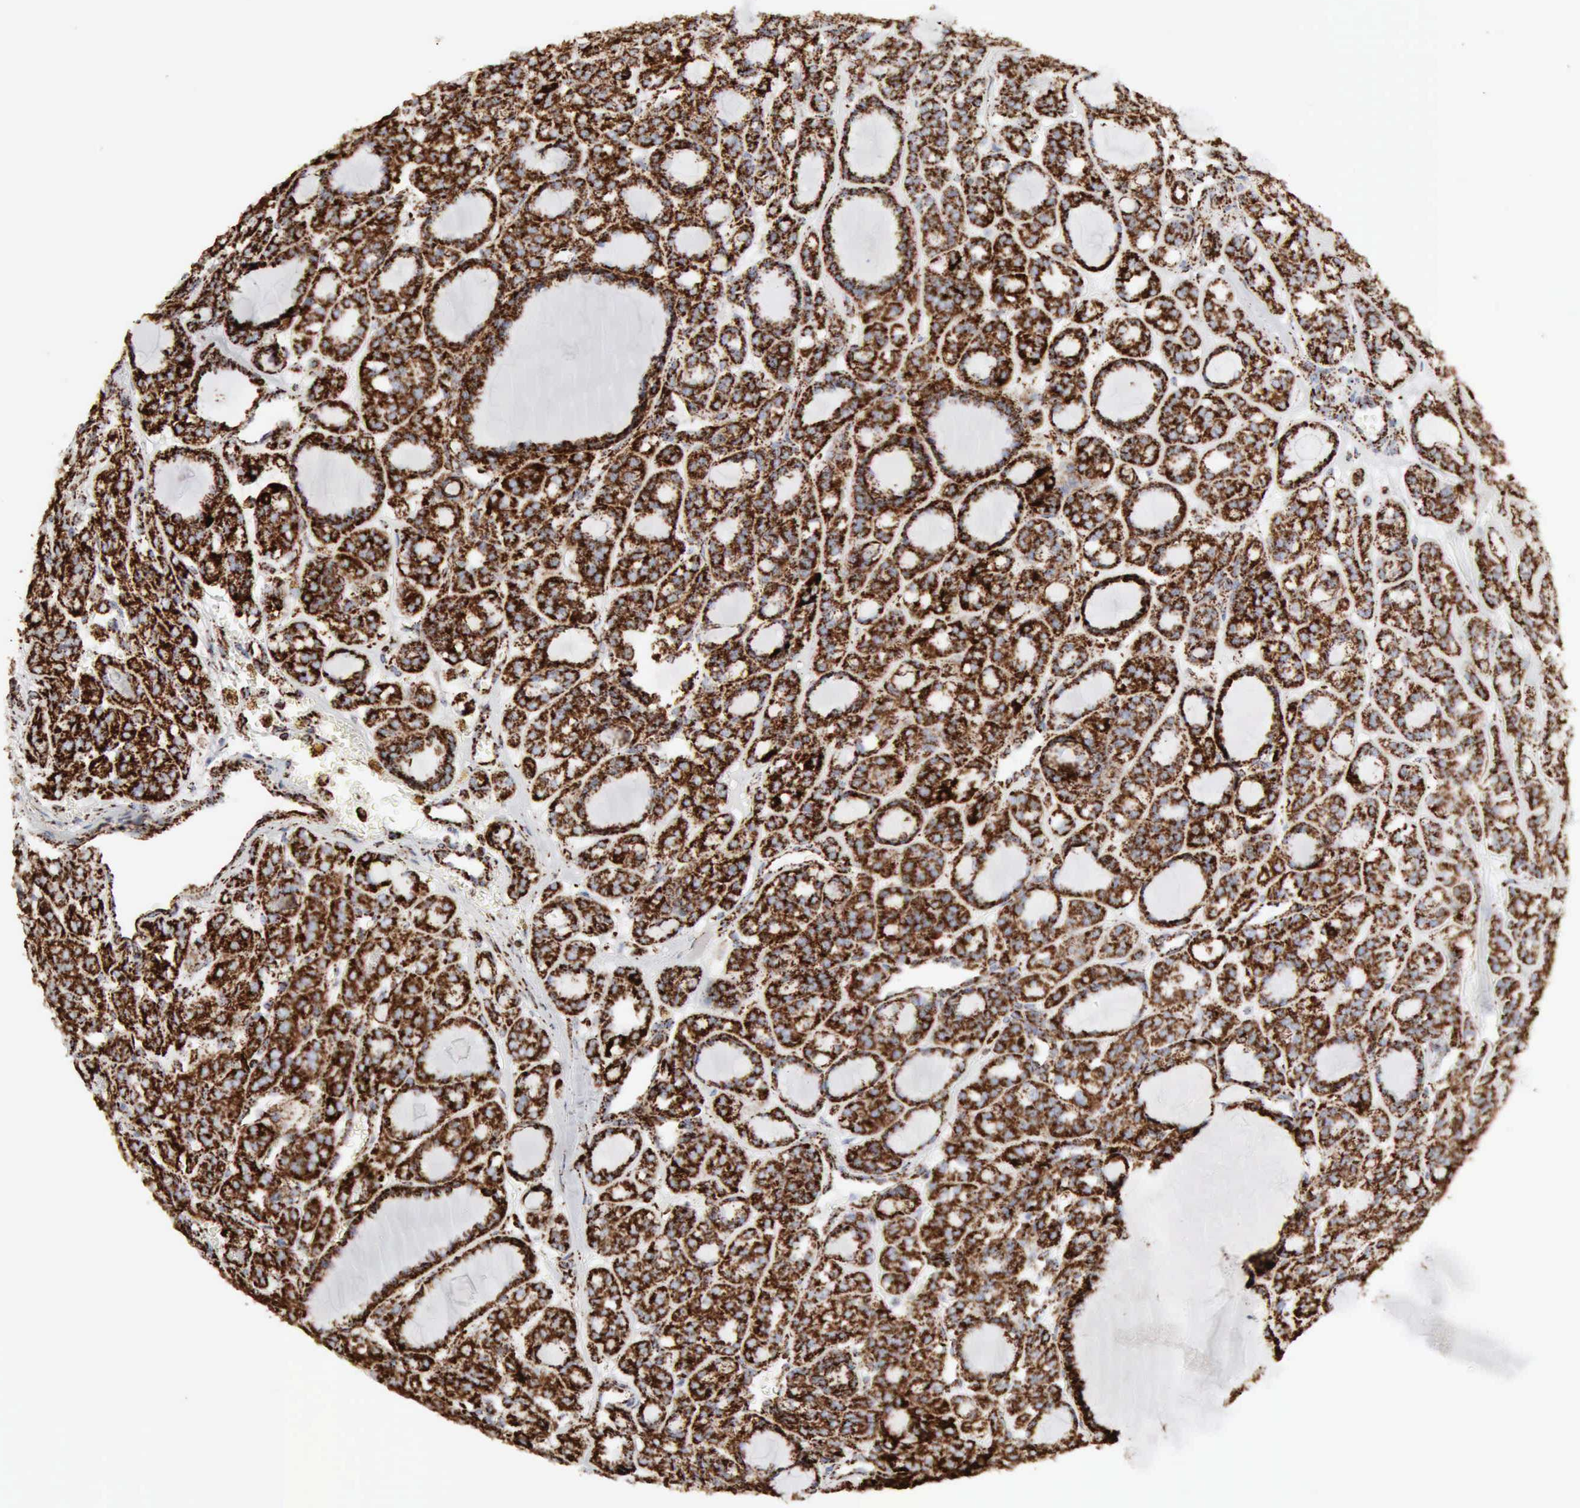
{"staining": {"intensity": "strong", "quantity": ">75%", "location": "cytoplasmic/membranous"}, "tissue": "thyroid cancer", "cell_type": "Tumor cells", "image_type": "cancer", "snomed": [{"axis": "morphology", "description": "Follicular adenoma carcinoma, NOS"}, {"axis": "topography", "description": "Thyroid gland"}], "caption": "Protein staining of thyroid follicular adenoma carcinoma tissue exhibits strong cytoplasmic/membranous staining in approximately >75% of tumor cells.", "gene": "ACO2", "patient": {"sex": "female", "age": 71}}